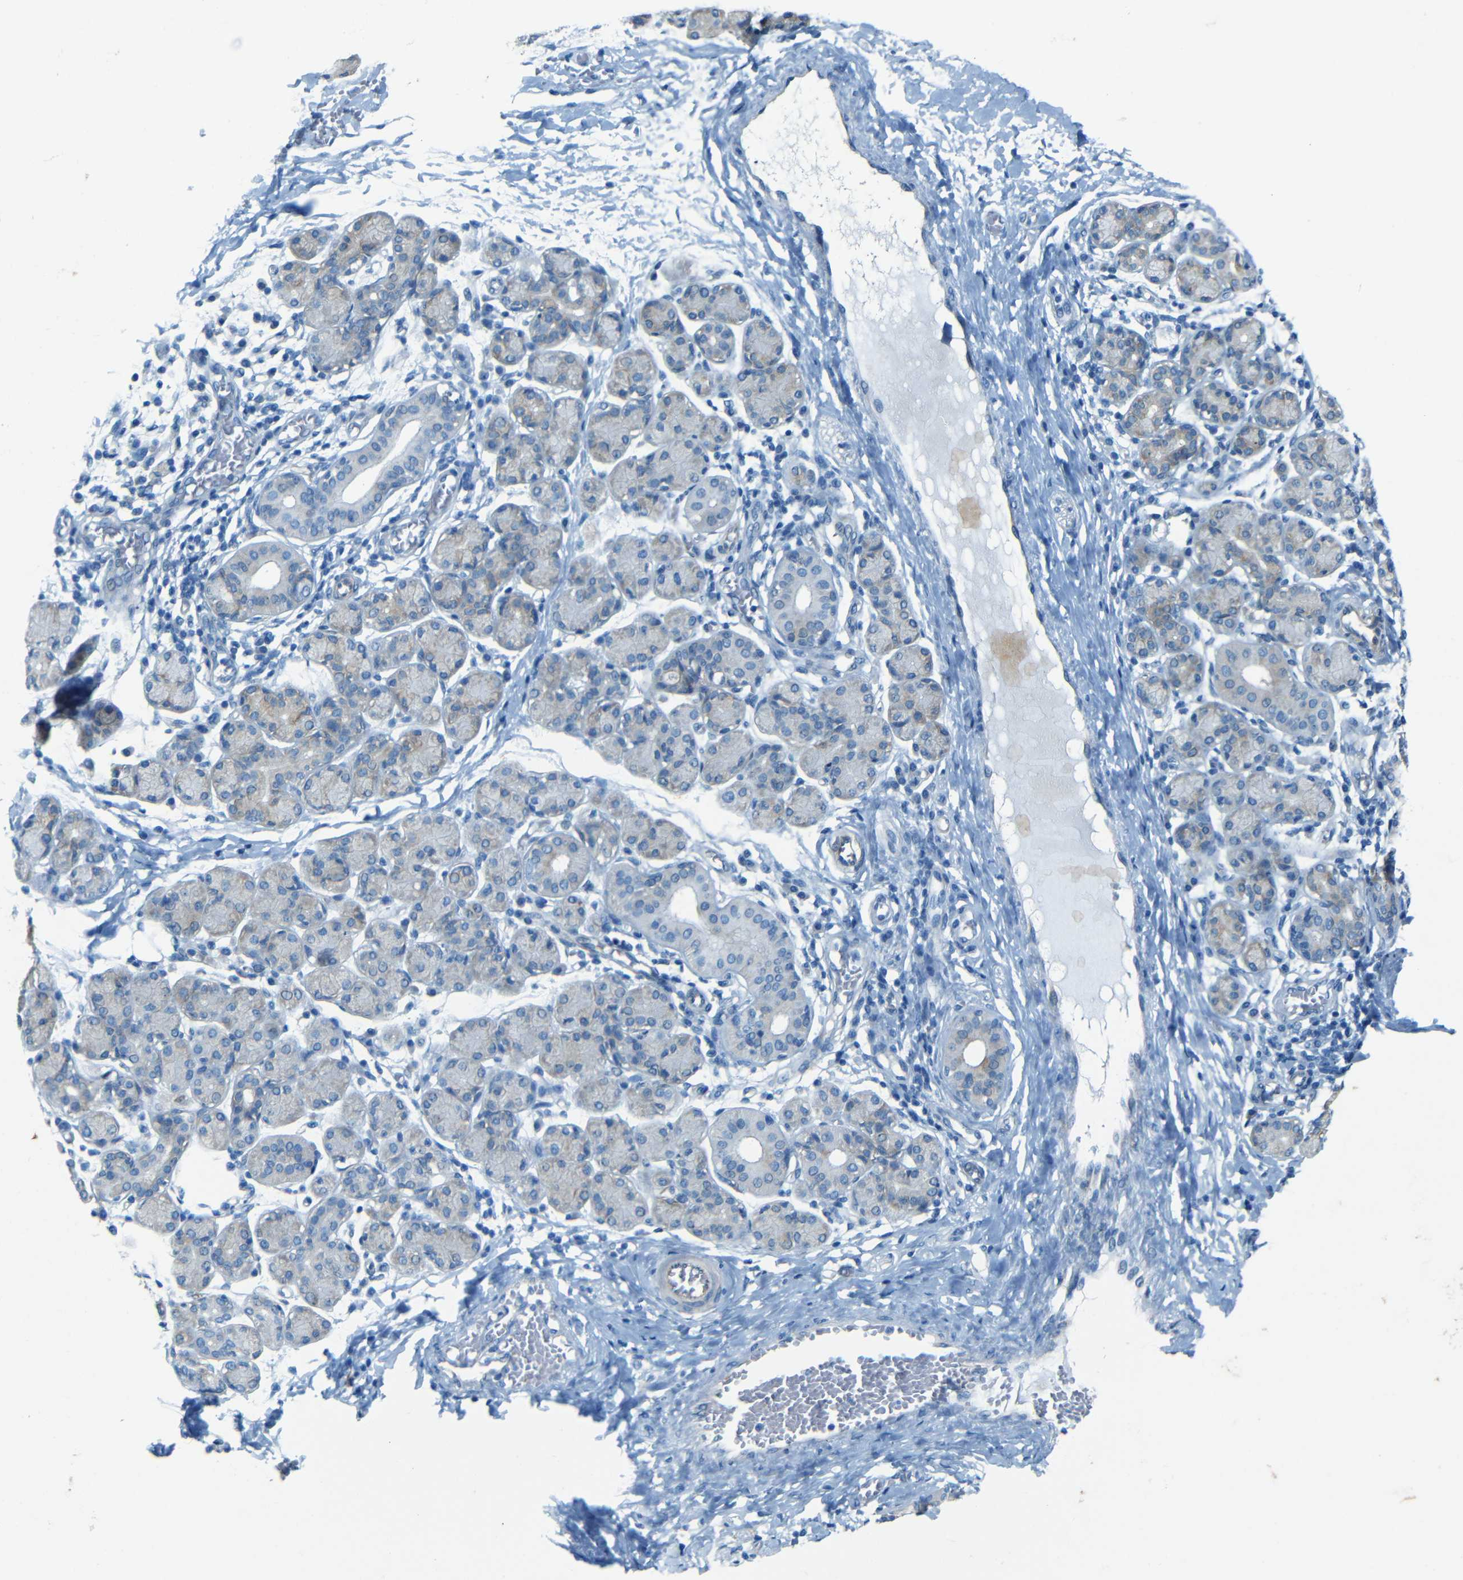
{"staining": {"intensity": "negative", "quantity": "none", "location": "none"}, "tissue": "salivary gland", "cell_type": "Glandular cells", "image_type": "normal", "snomed": [{"axis": "morphology", "description": "Normal tissue, NOS"}, {"axis": "morphology", "description": "Inflammation, NOS"}, {"axis": "topography", "description": "Lymph node"}, {"axis": "topography", "description": "Salivary gland"}], "caption": "A high-resolution histopathology image shows IHC staining of benign salivary gland, which reveals no significant staining in glandular cells. (Immunohistochemistry (ihc), brightfield microscopy, high magnification).", "gene": "MAP2", "patient": {"sex": "male", "age": 3}}